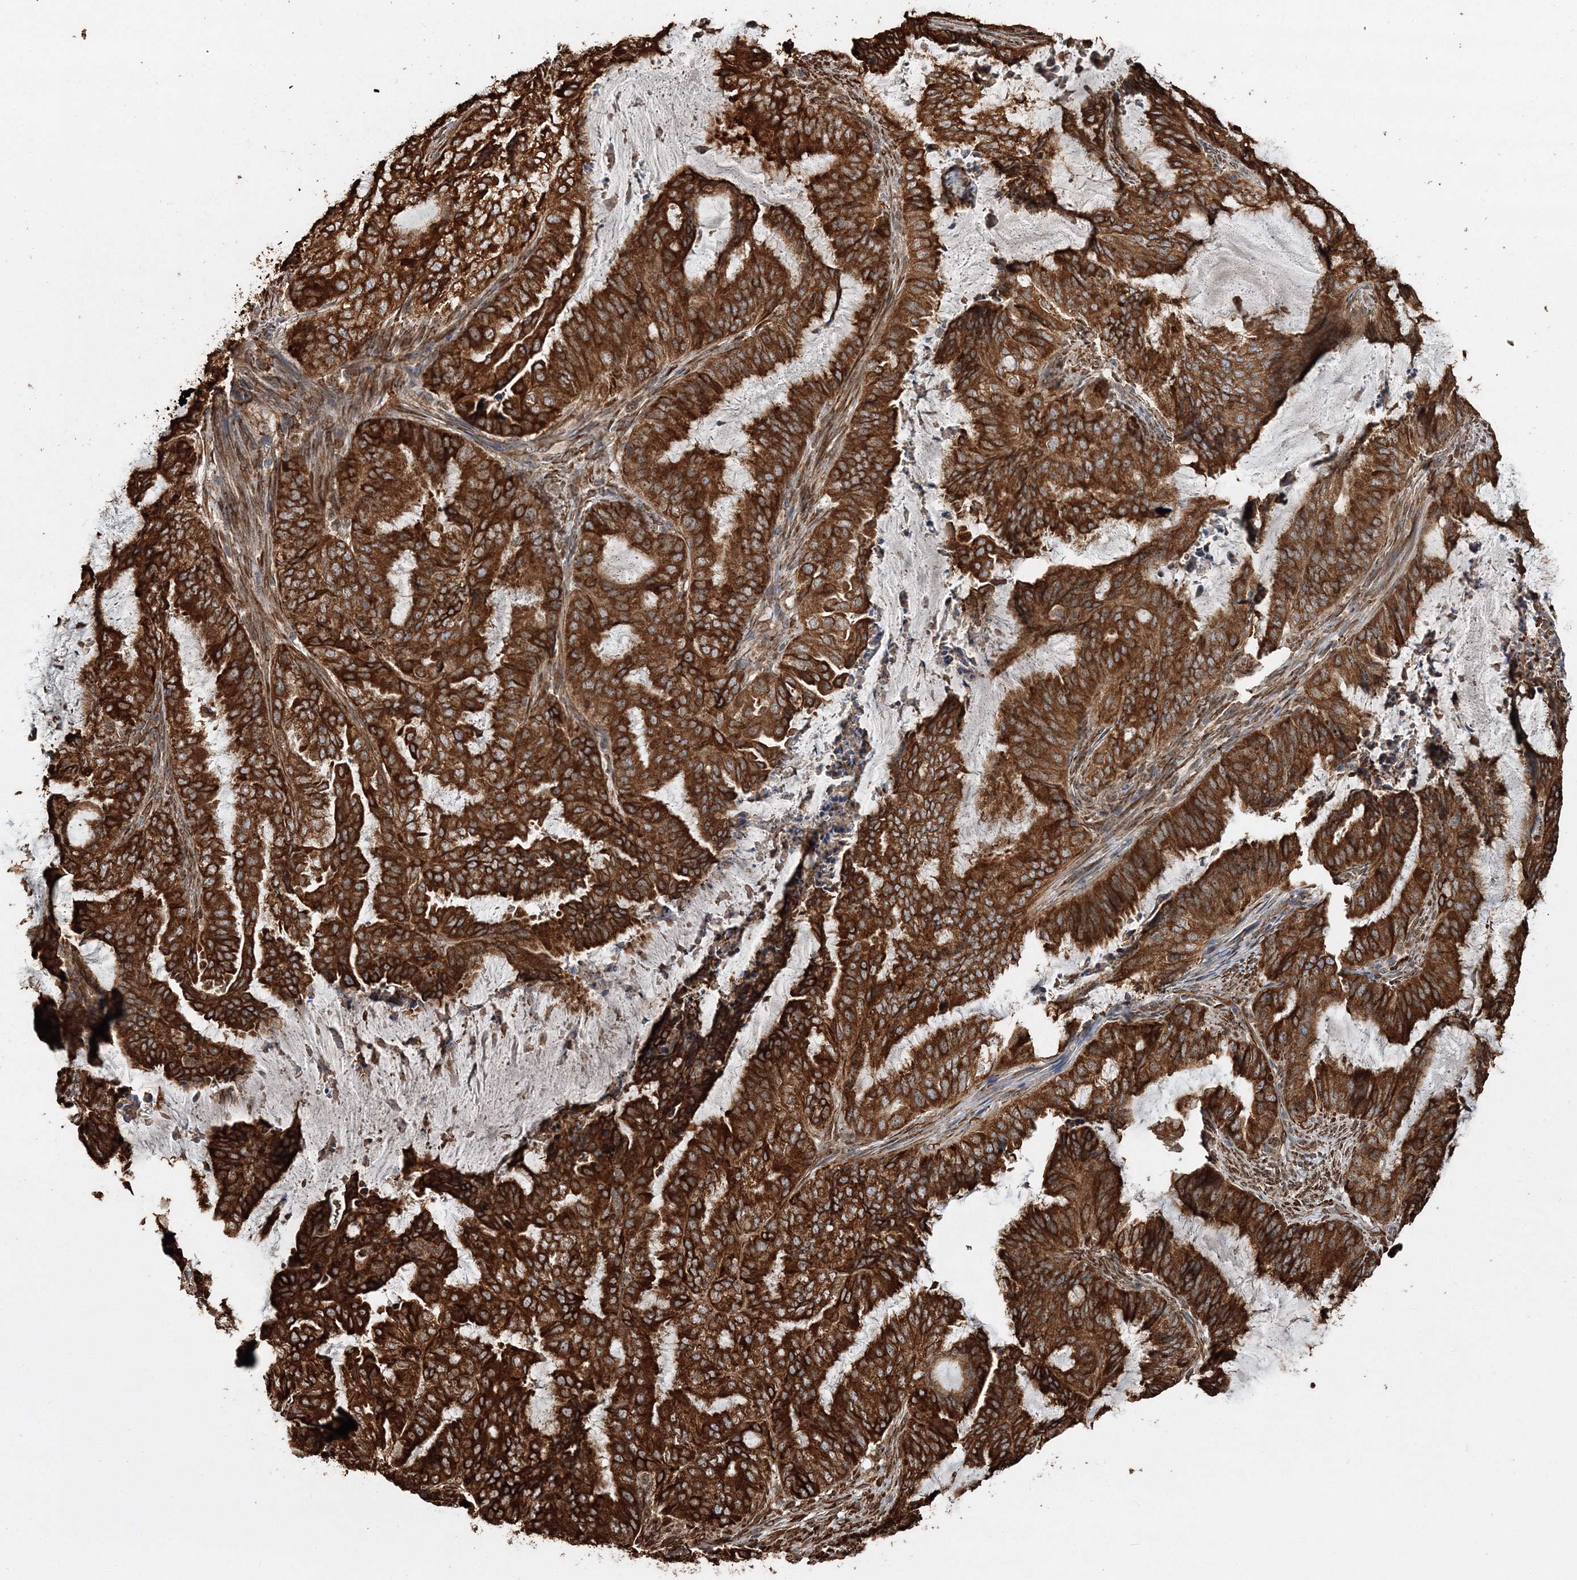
{"staining": {"intensity": "strong", "quantity": ">75%", "location": "cytoplasmic/membranous"}, "tissue": "endometrial cancer", "cell_type": "Tumor cells", "image_type": "cancer", "snomed": [{"axis": "morphology", "description": "Adenocarcinoma, NOS"}, {"axis": "topography", "description": "Endometrium"}], "caption": "Endometrial adenocarcinoma stained with a protein marker reveals strong staining in tumor cells.", "gene": "SCRN3", "patient": {"sex": "female", "age": 51}}